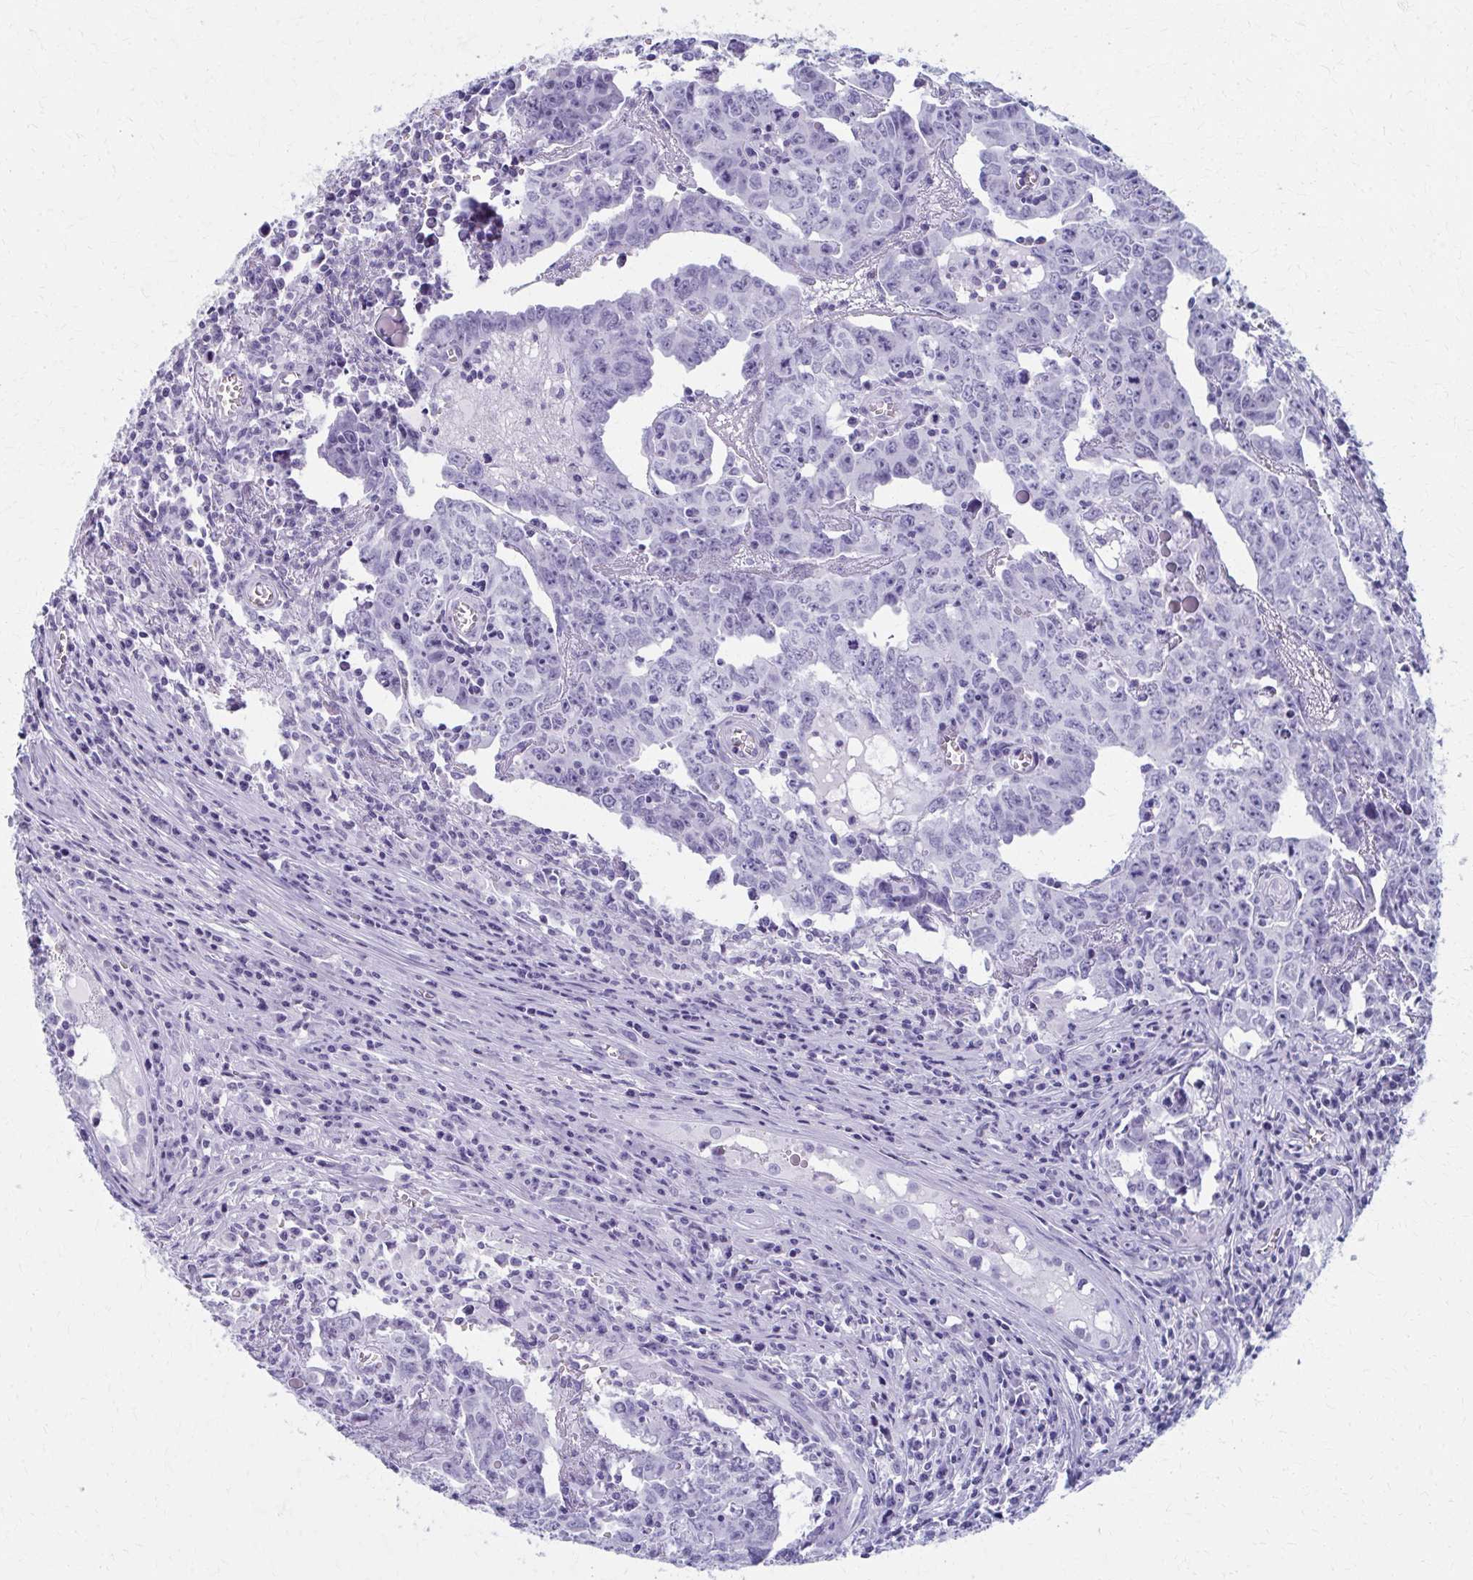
{"staining": {"intensity": "negative", "quantity": "none", "location": "none"}, "tissue": "testis cancer", "cell_type": "Tumor cells", "image_type": "cancer", "snomed": [{"axis": "morphology", "description": "Carcinoma, Embryonal, NOS"}, {"axis": "topography", "description": "Testis"}], "caption": "The histopathology image shows no staining of tumor cells in embryonal carcinoma (testis). The staining is performed using DAB brown chromogen with nuclei counter-stained in using hematoxylin.", "gene": "MPLKIP", "patient": {"sex": "male", "age": 22}}